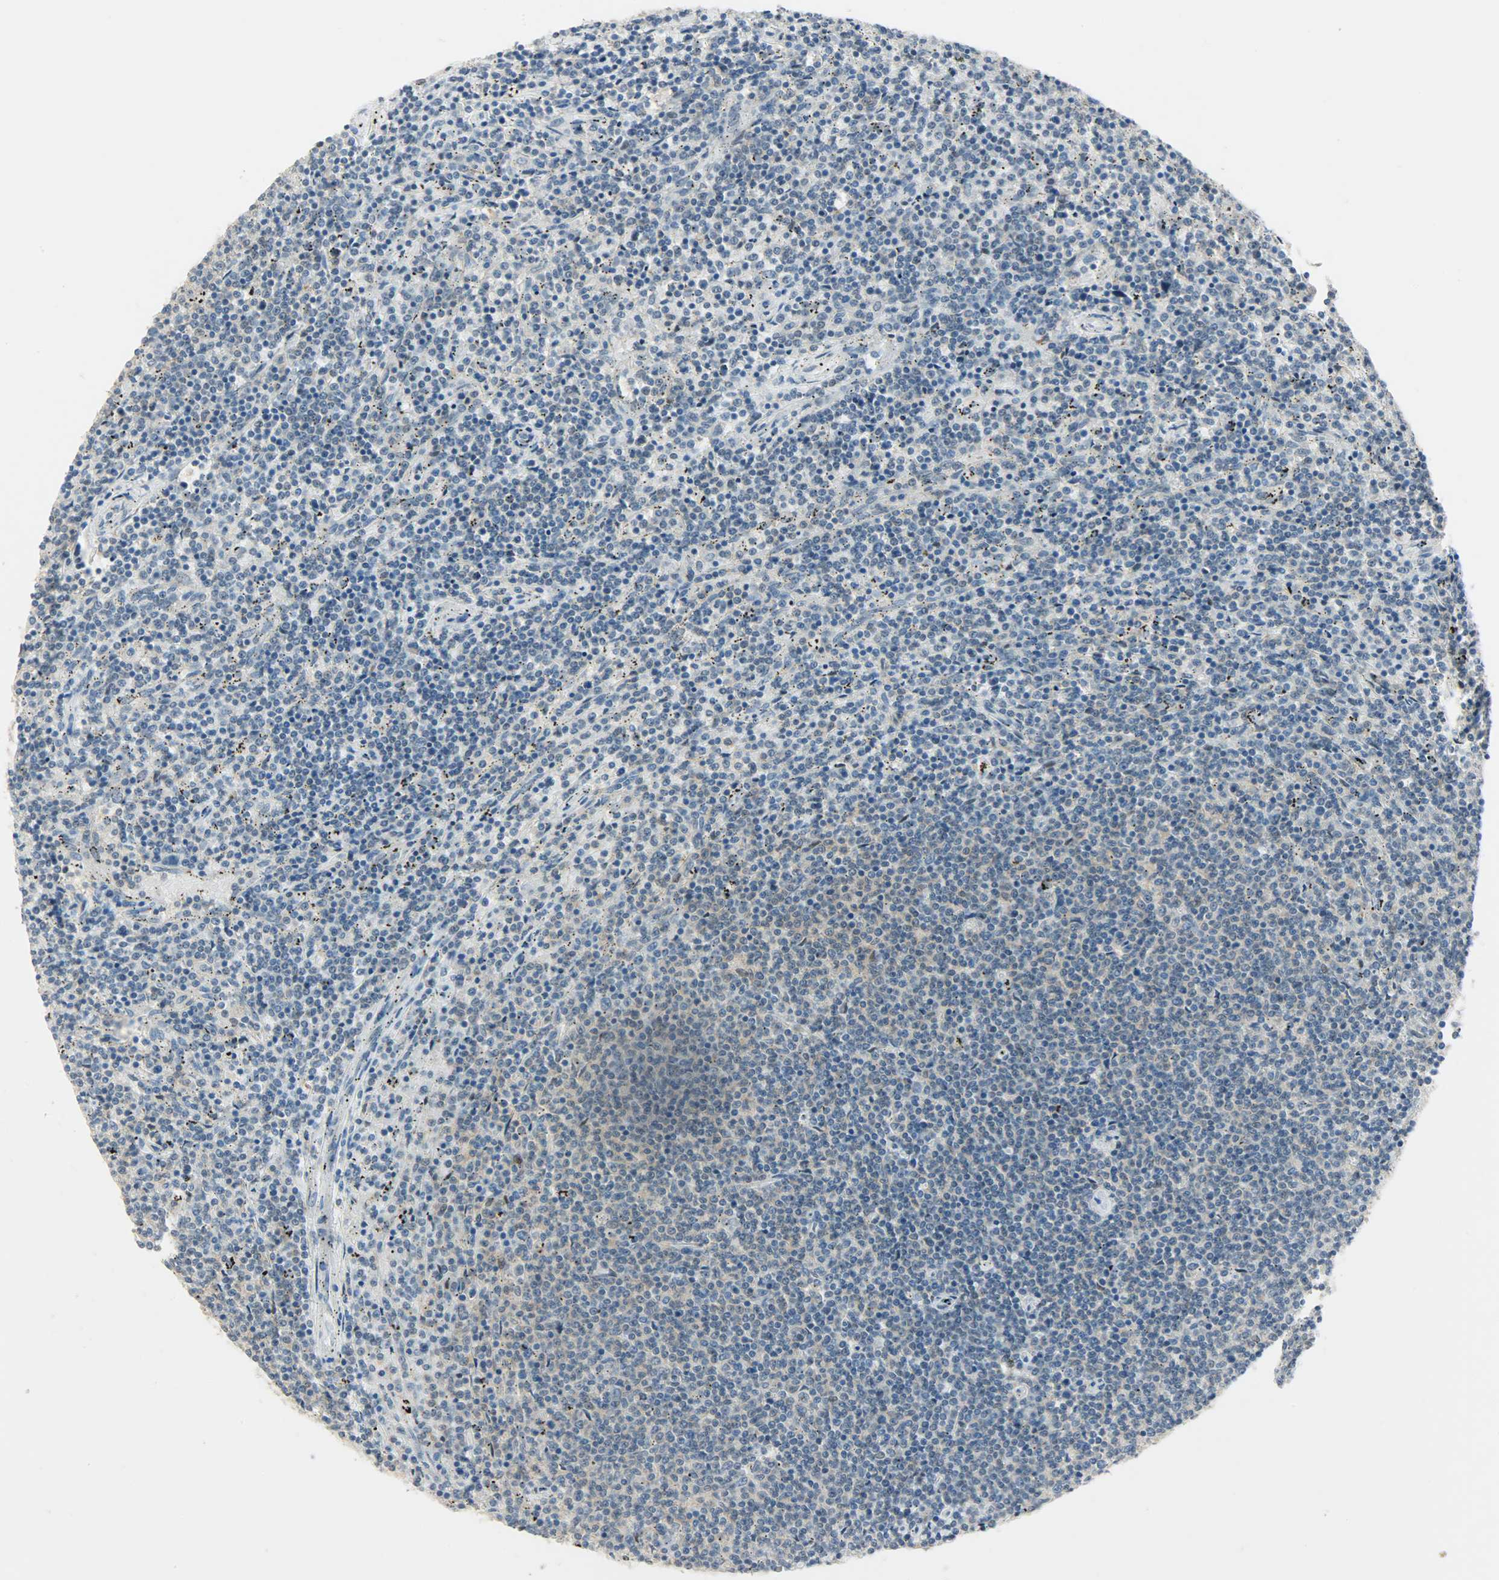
{"staining": {"intensity": "negative", "quantity": "none", "location": "none"}, "tissue": "lymphoma", "cell_type": "Tumor cells", "image_type": "cancer", "snomed": [{"axis": "morphology", "description": "Malignant lymphoma, non-Hodgkin's type, Low grade"}, {"axis": "topography", "description": "Spleen"}], "caption": "This is an immunohistochemistry (IHC) histopathology image of malignant lymphoma, non-Hodgkin's type (low-grade). There is no staining in tumor cells.", "gene": "PPARG", "patient": {"sex": "female", "age": 50}}